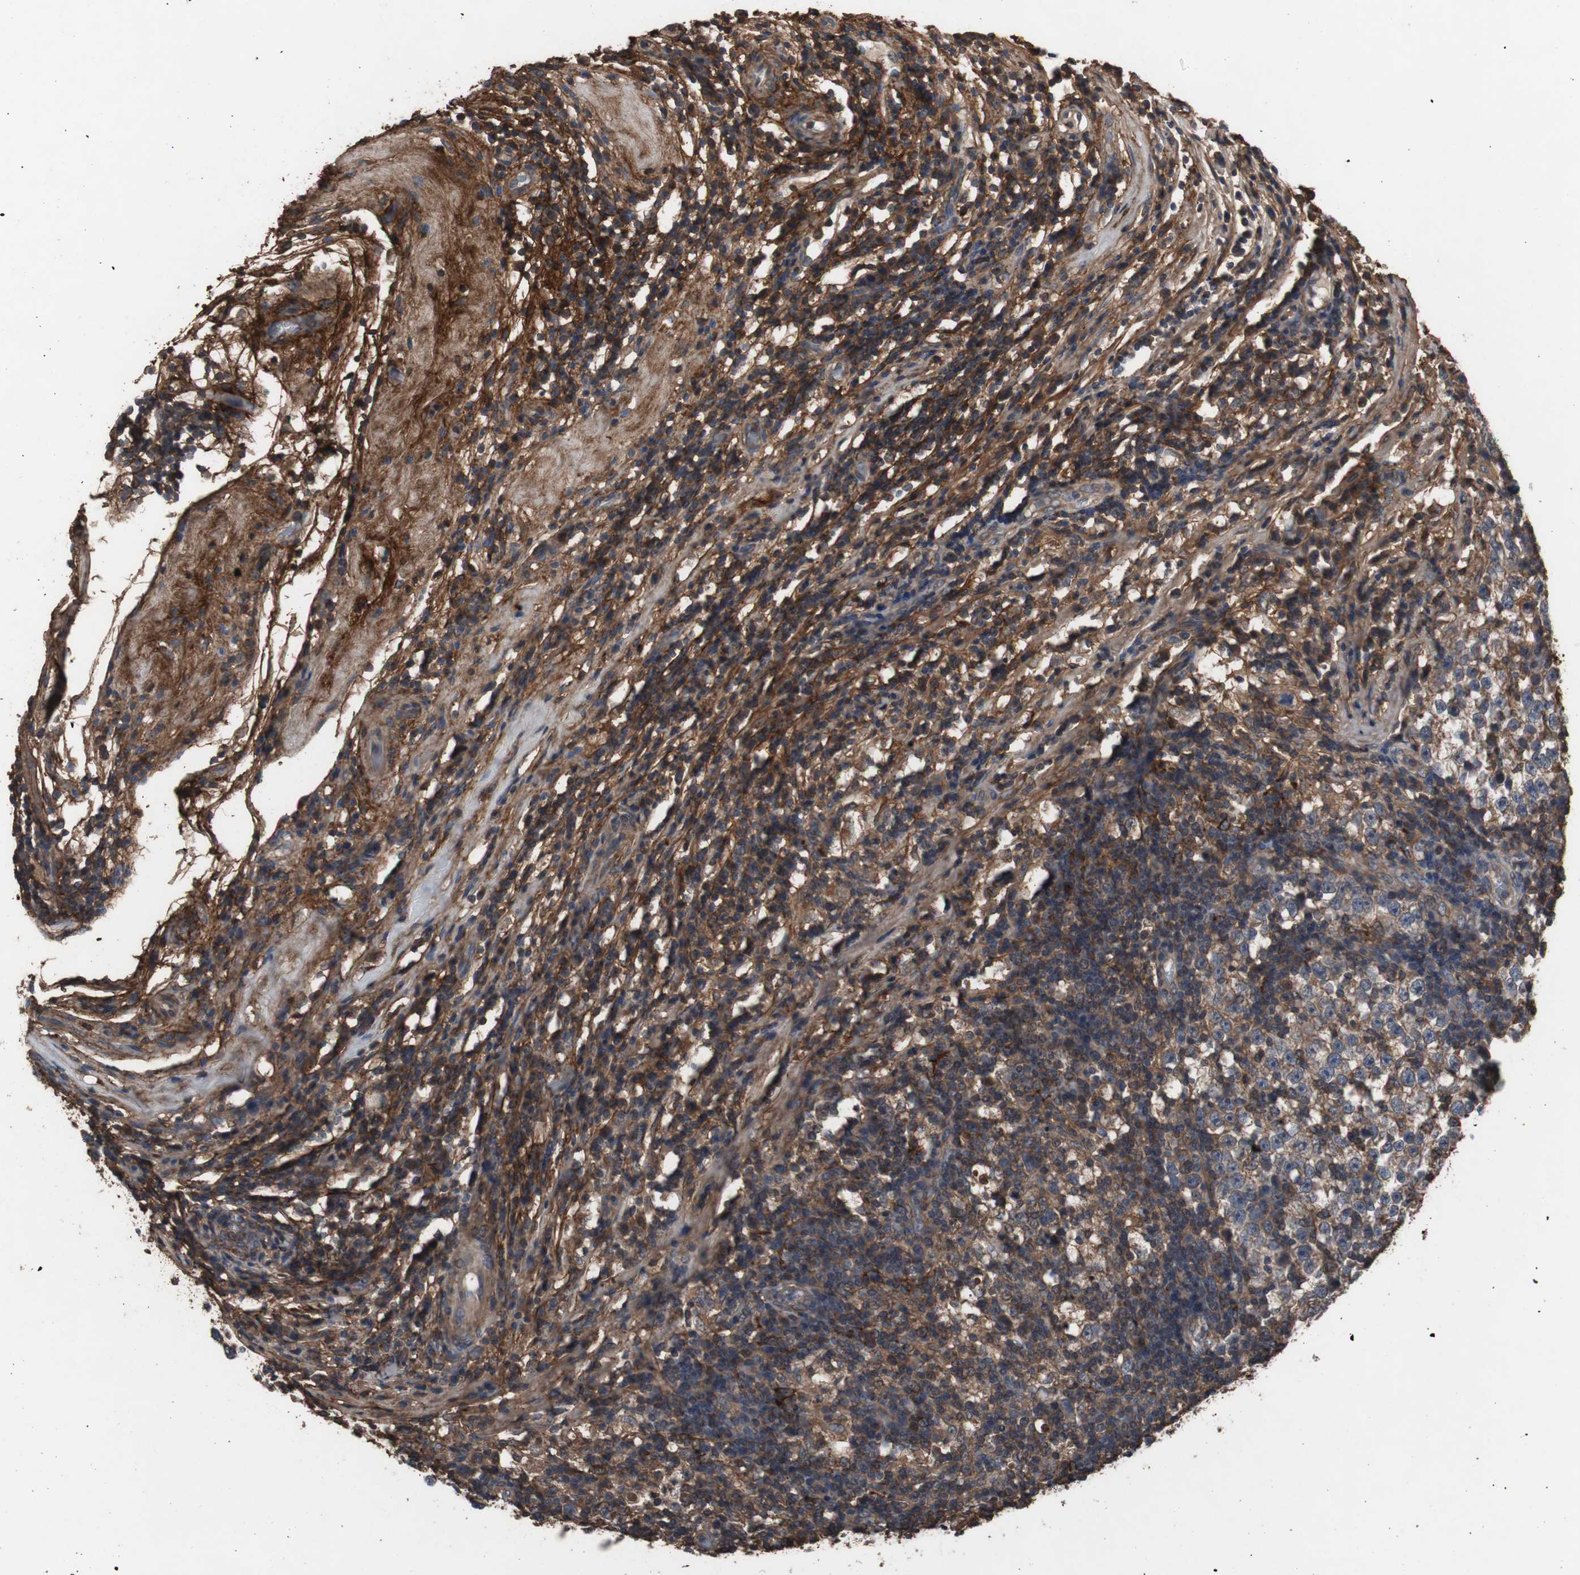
{"staining": {"intensity": "weak", "quantity": ">75%", "location": "cytoplasmic/membranous"}, "tissue": "testis cancer", "cell_type": "Tumor cells", "image_type": "cancer", "snomed": [{"axis": "morphology", "description": "Seminoma, NOS"}, {"axis": "topography", "description": "Testis"}], "caption": "A brown stain highlights weak cytoplasmic/membranous expression of a protein in human testis cancer (seminoma) tumor cells.", "gene": "COL6A2", "patient": {"sex": "male", "age": 43}}